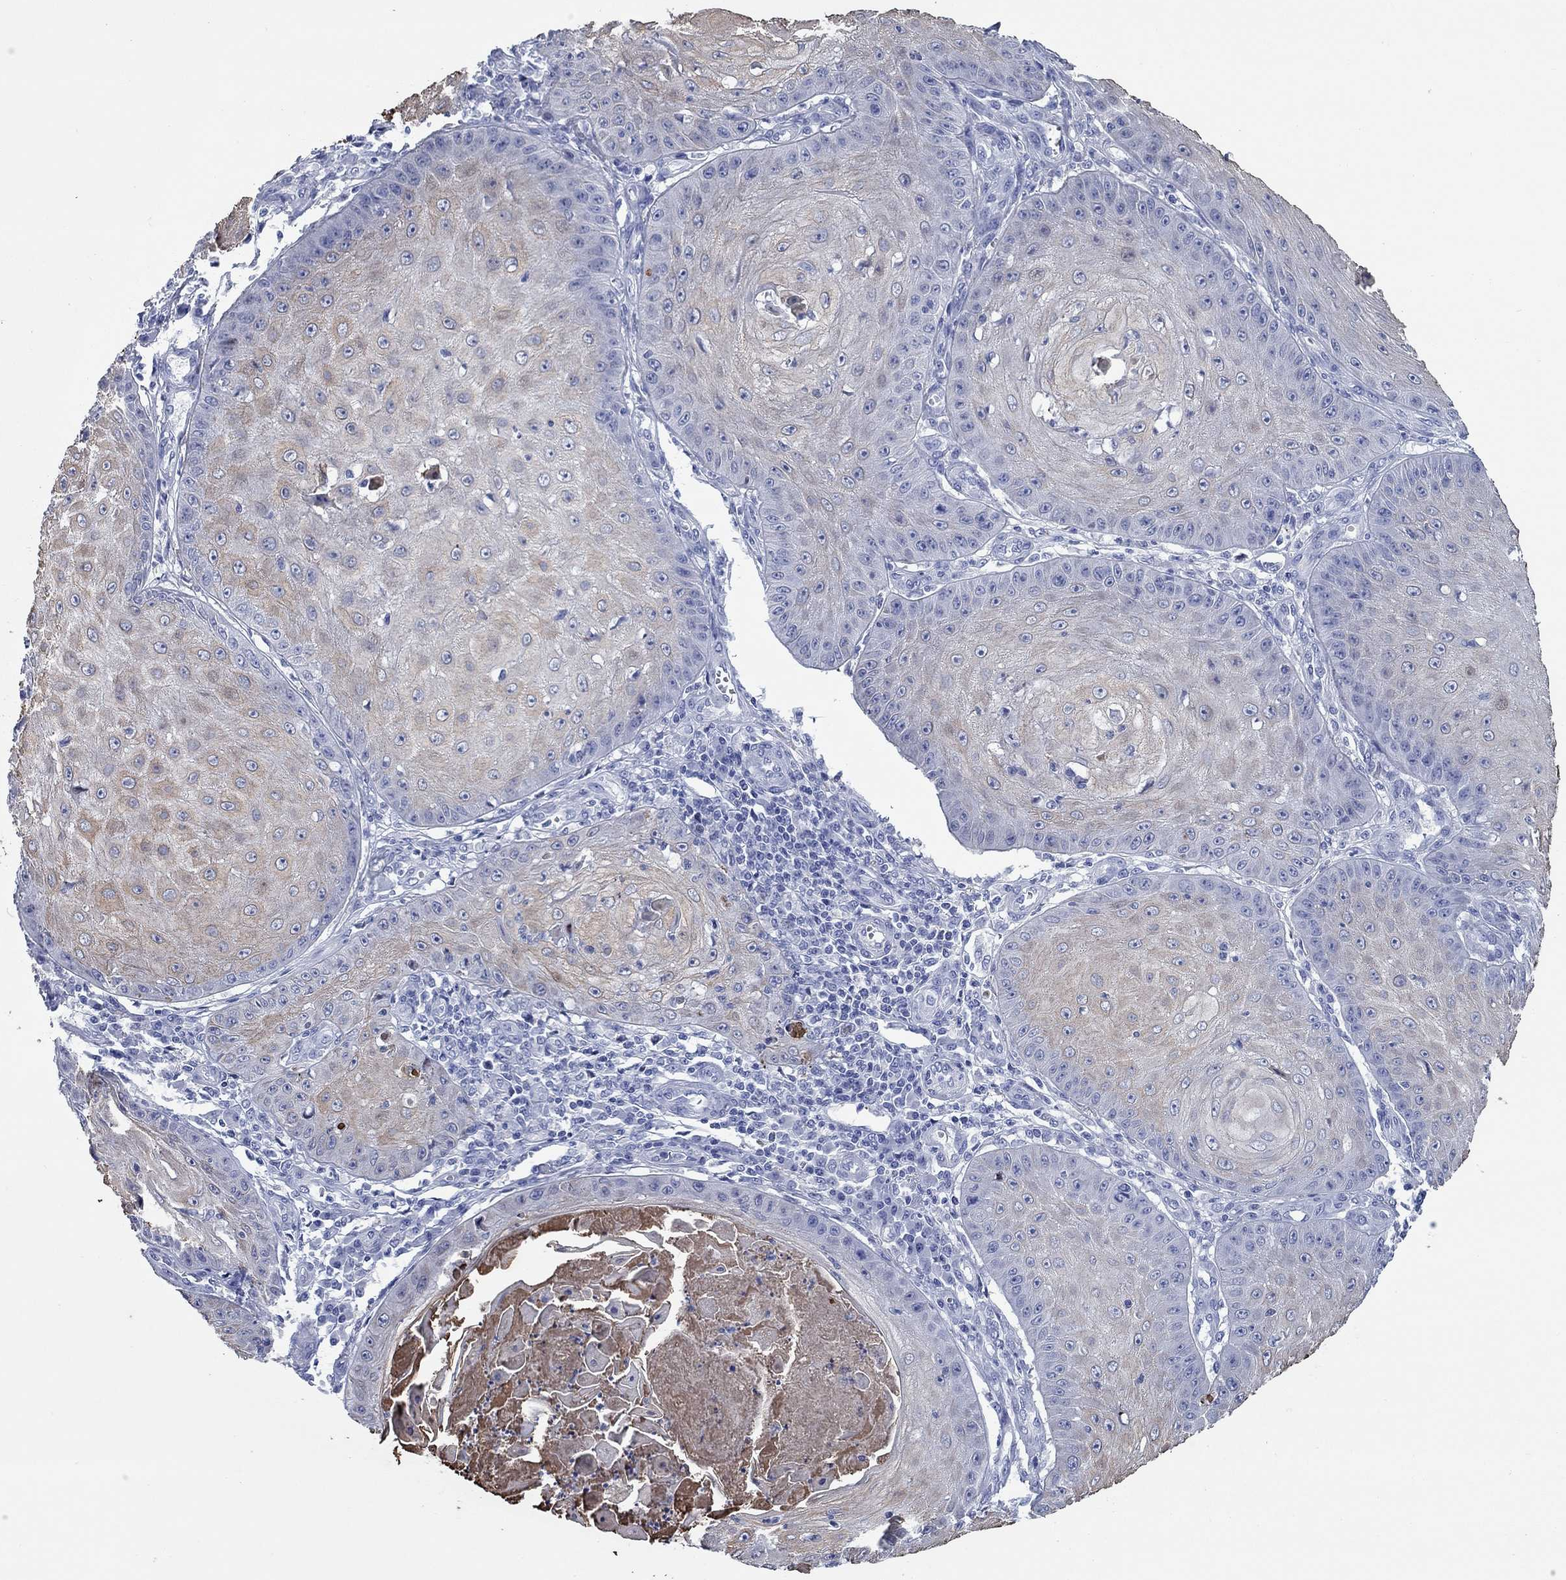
{"staining": {"intensity": "weak", "quantity": "25%-75%", "location": "cytoplasmic/membranous"}, "tissue": "skin cancer", "cell_type": "Tumor cells", "image_type": "cancer", "snomed": [{"axis": "morphology", "description": "Squamous cell carcinoma, NOS"}, {"axis": "topography", "description": "Skin"}], "caption": "There is low levels of weak cytoplasmic/membranous positivity in tumor cells of skin cancer, as demonstrated by immunohistochemical staining (brown color).", "gene": "CCNA1", "patient": {"sex": "male", "age": 70}}